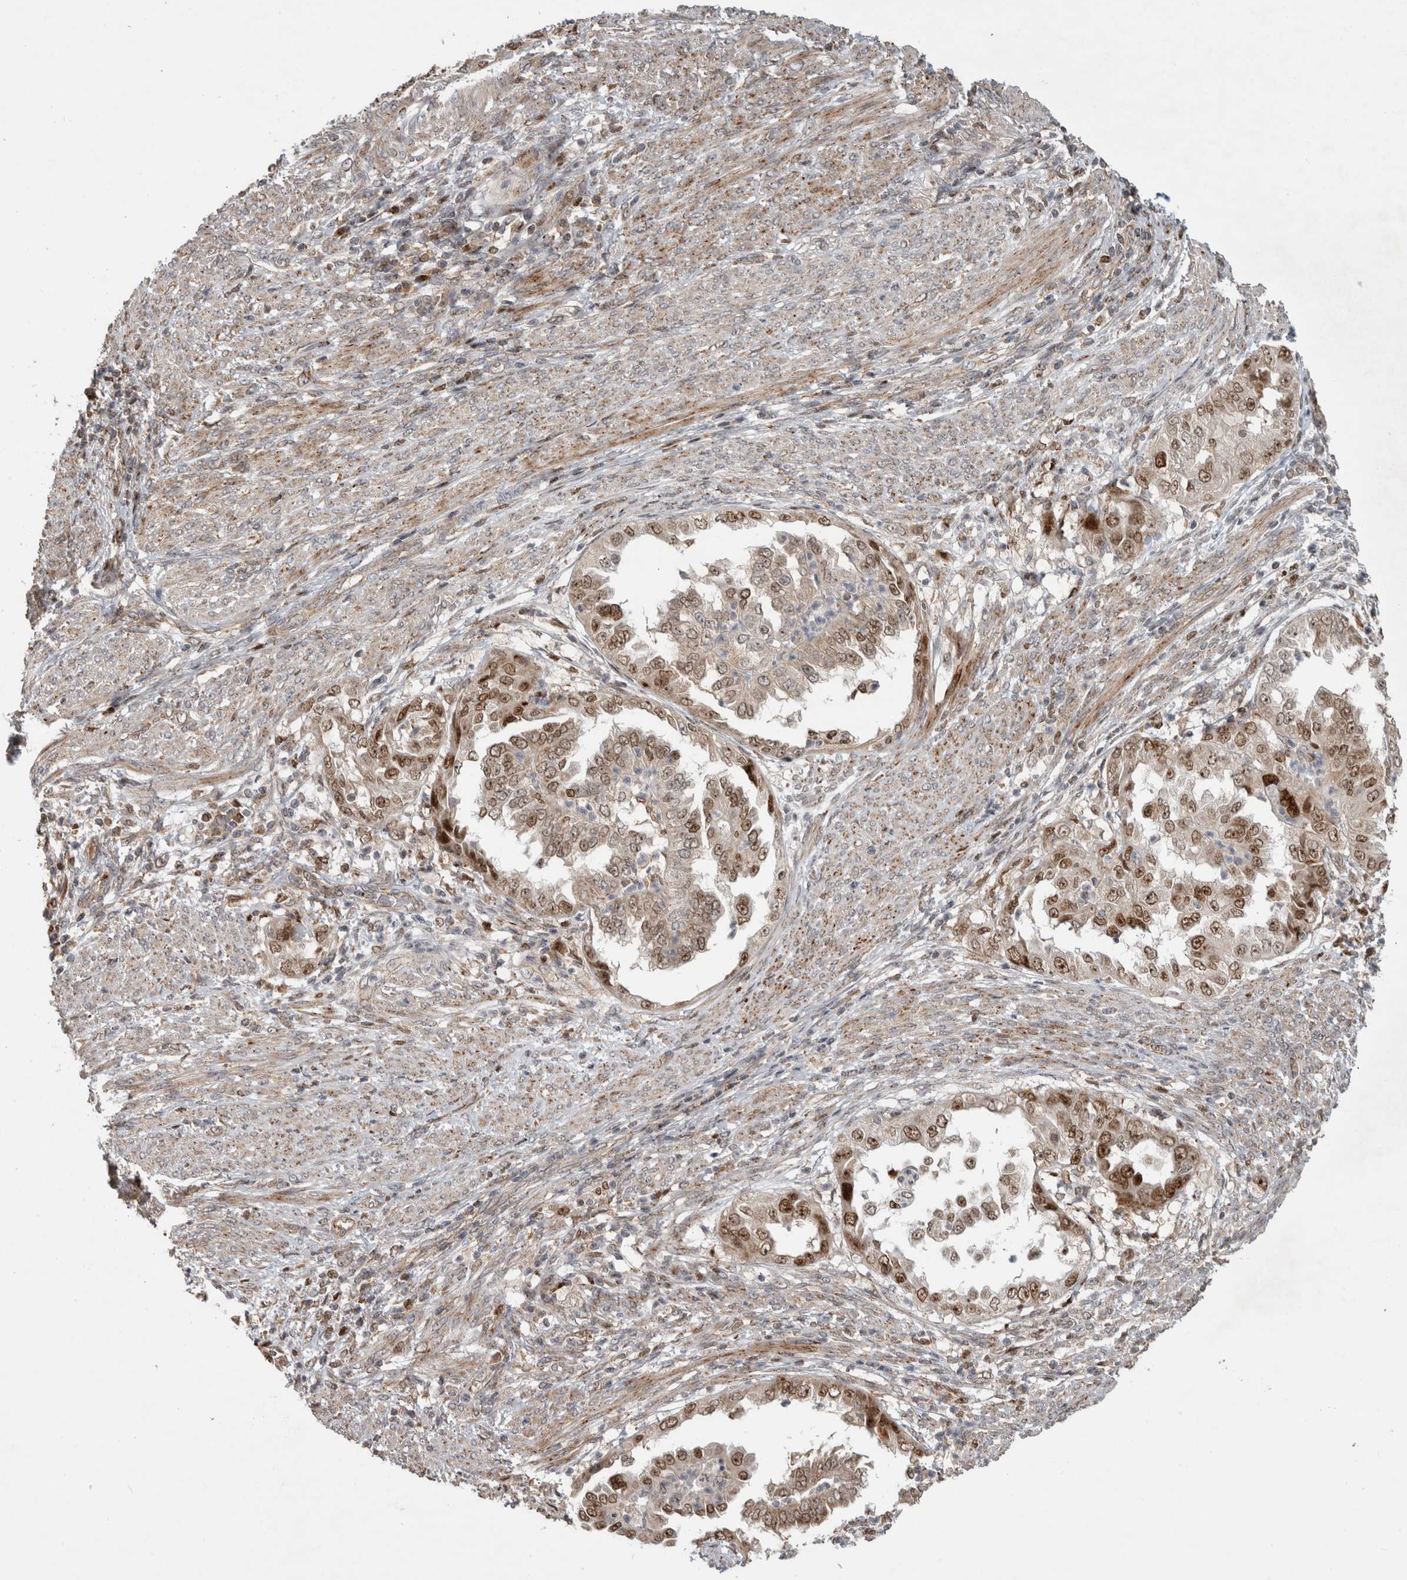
{"staining": {"intensity": "weak", "quantity": ">75%", "location": "cytoplasmic/membranous,nuclear"}, "tissue": "endometrial cancer", "cell_type": "Tumor cells", "image_type": "cancer", "snomed": [{"axis": "morphology", "description": "Adenocarcinoma, NOS"}, {"axis": "topography", "description": "Endometrium"}], "caption": "Endometrial cancer was stained to show a protein in brown. There is low levels of weak cytoplasmic/membranous and nuclear expression in about >75% of tumor cells.", "gene": "INSRR", "patient": {"sex": "female", "age": 85}}